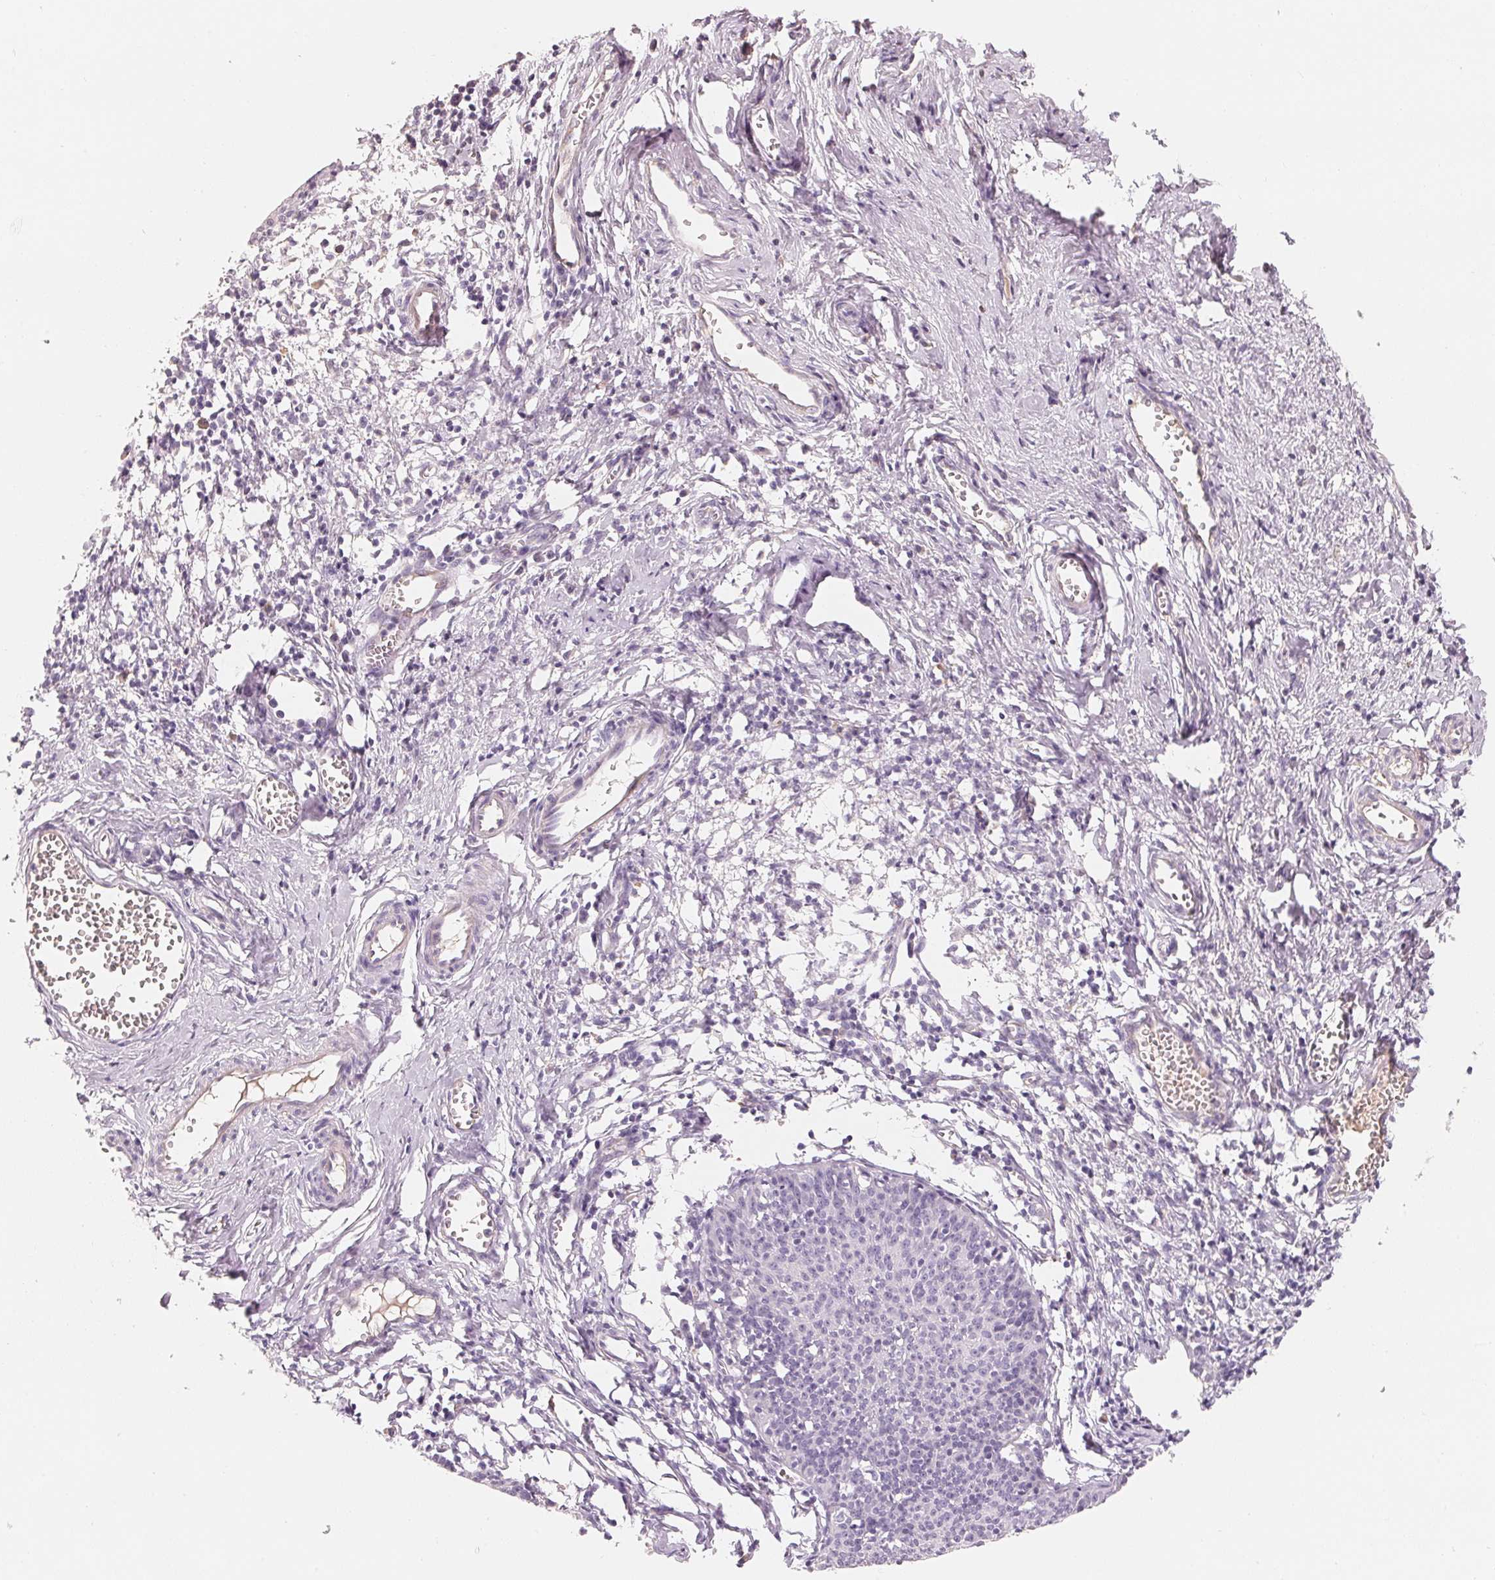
{"staining": {"intensity": "negative", "quantity": "none", "location": "none"}, "tissue": "cervical cancer", "cell_type": "Tumor cells", "image_type": "cancer", "snomed": [{"axis": "morphology", "description": "Squamous cell carcinoma, NOS"}, {"axis": "topography", "description": "Cervix"}], "caption": "This histopathology image is of cervical cancer (squamous cell carcinoma) stained with IHC to label a protein in brown with the nuclei are counter-stained blue. There is no positivity in tumor cells. (DAB (3,3'-diaminobenzidine) immunohistochemistry (IHC), high magnification).", "gene": "CFHR2", "patient": {"sex": "female", "age": 52}}